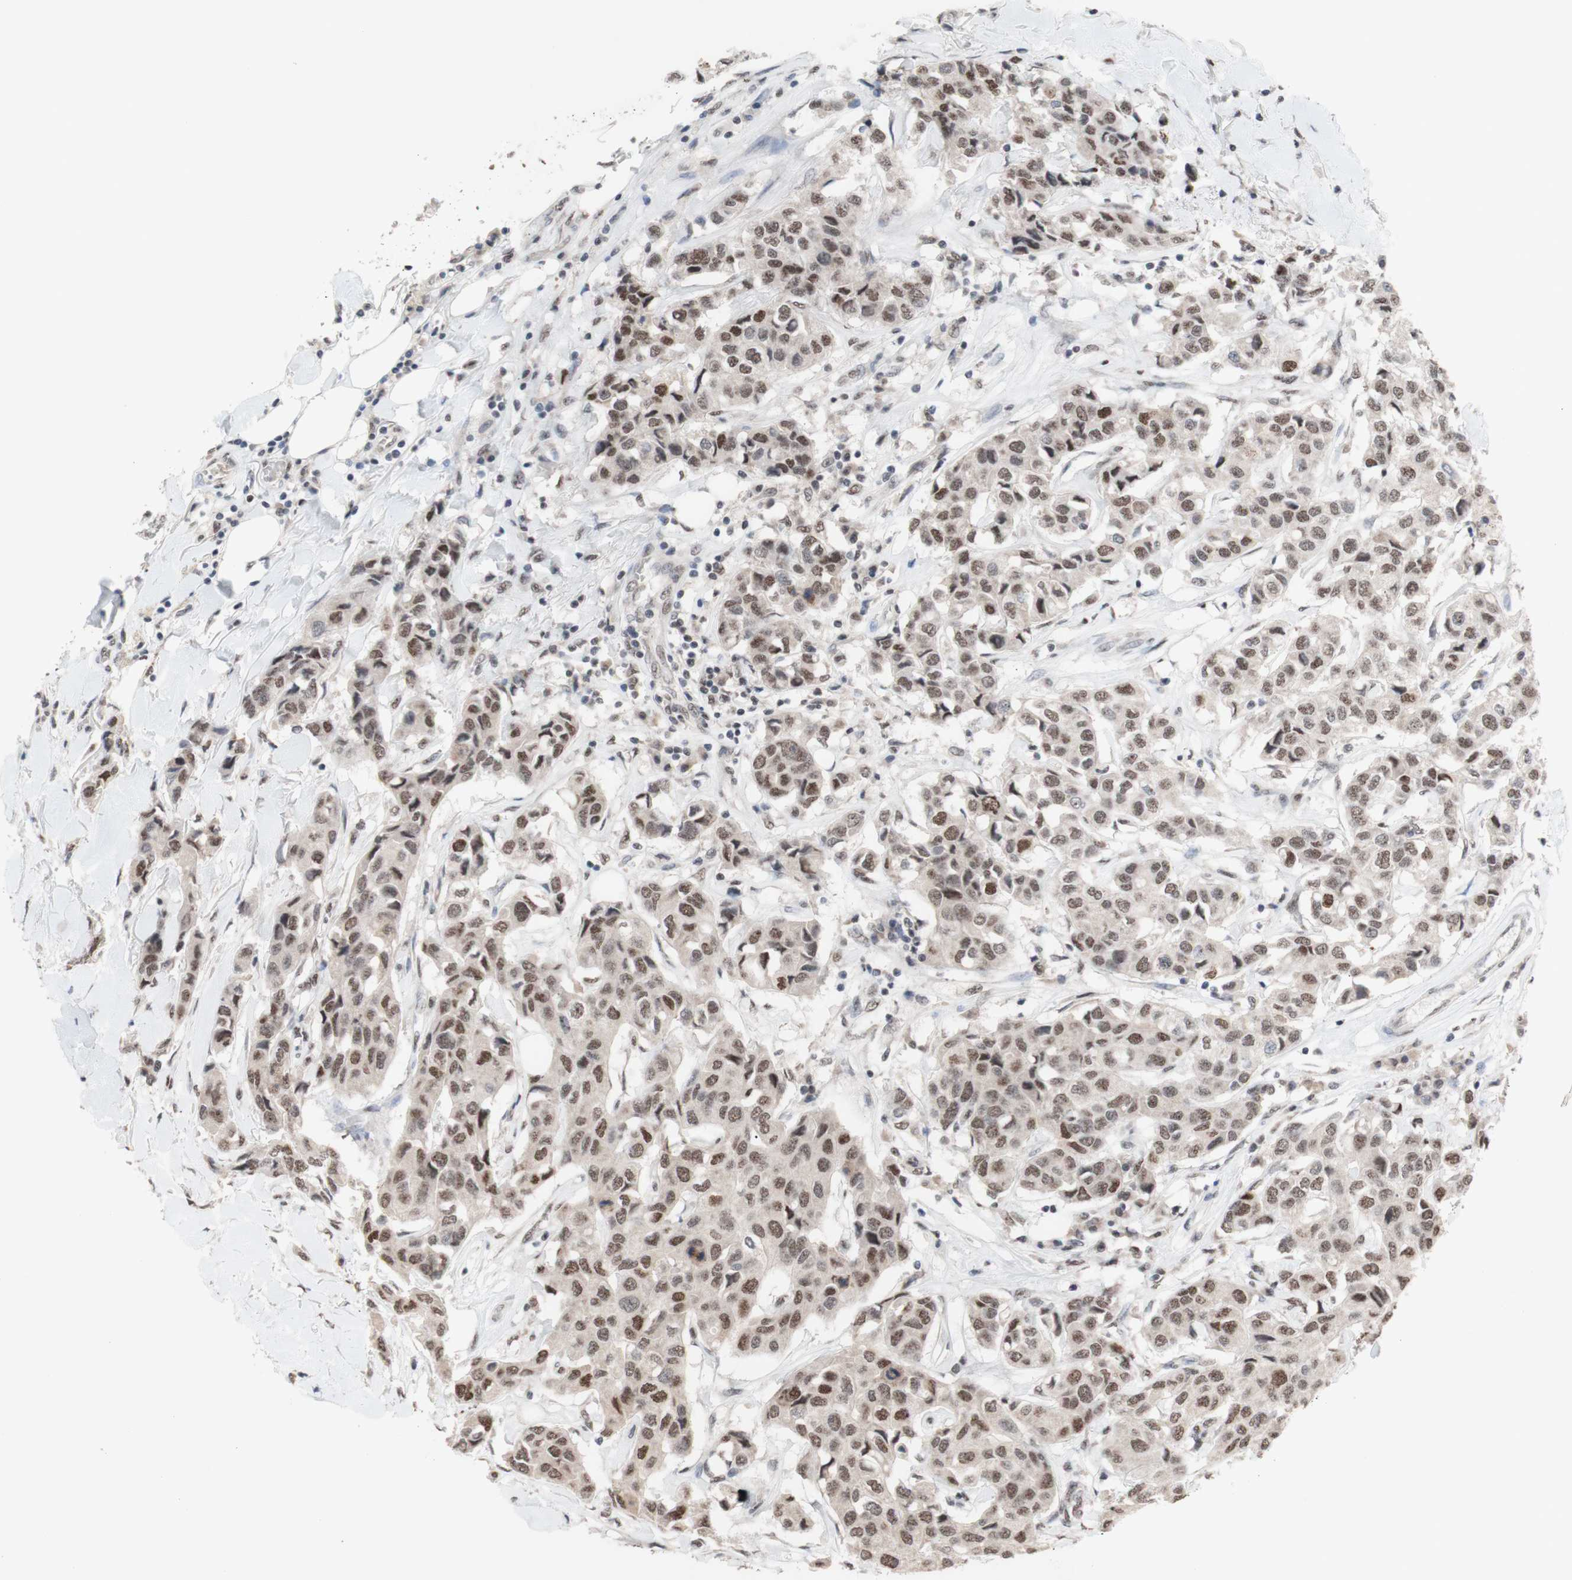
{"staining": {"intensity": "moderate", "quantity": ">75%", "location": "nuclear"}, "tissue": "breast cancer", "cell_type": "Tumor cells", "image_type": "cancer", "snomed": [{"axis": "morphology", "description": "Duct carcinoma"}, {"axis": "topography", "description": "Breast"}], "caption": "DAB (3,3'-diaminobenzidine) immunohistochemical staining of human breast invasive ductal carcinoma shows moderate nuclear protein positivity in approximately >75% of tumor cells. (Stains: DAB (3,3'-diaminobenzidine) in brown, nuclei in blue, Microscopy: brightfield microscopy at high magnification).", "gene": "SFPQ", "patient": {"sex": "female", "age": 80}}